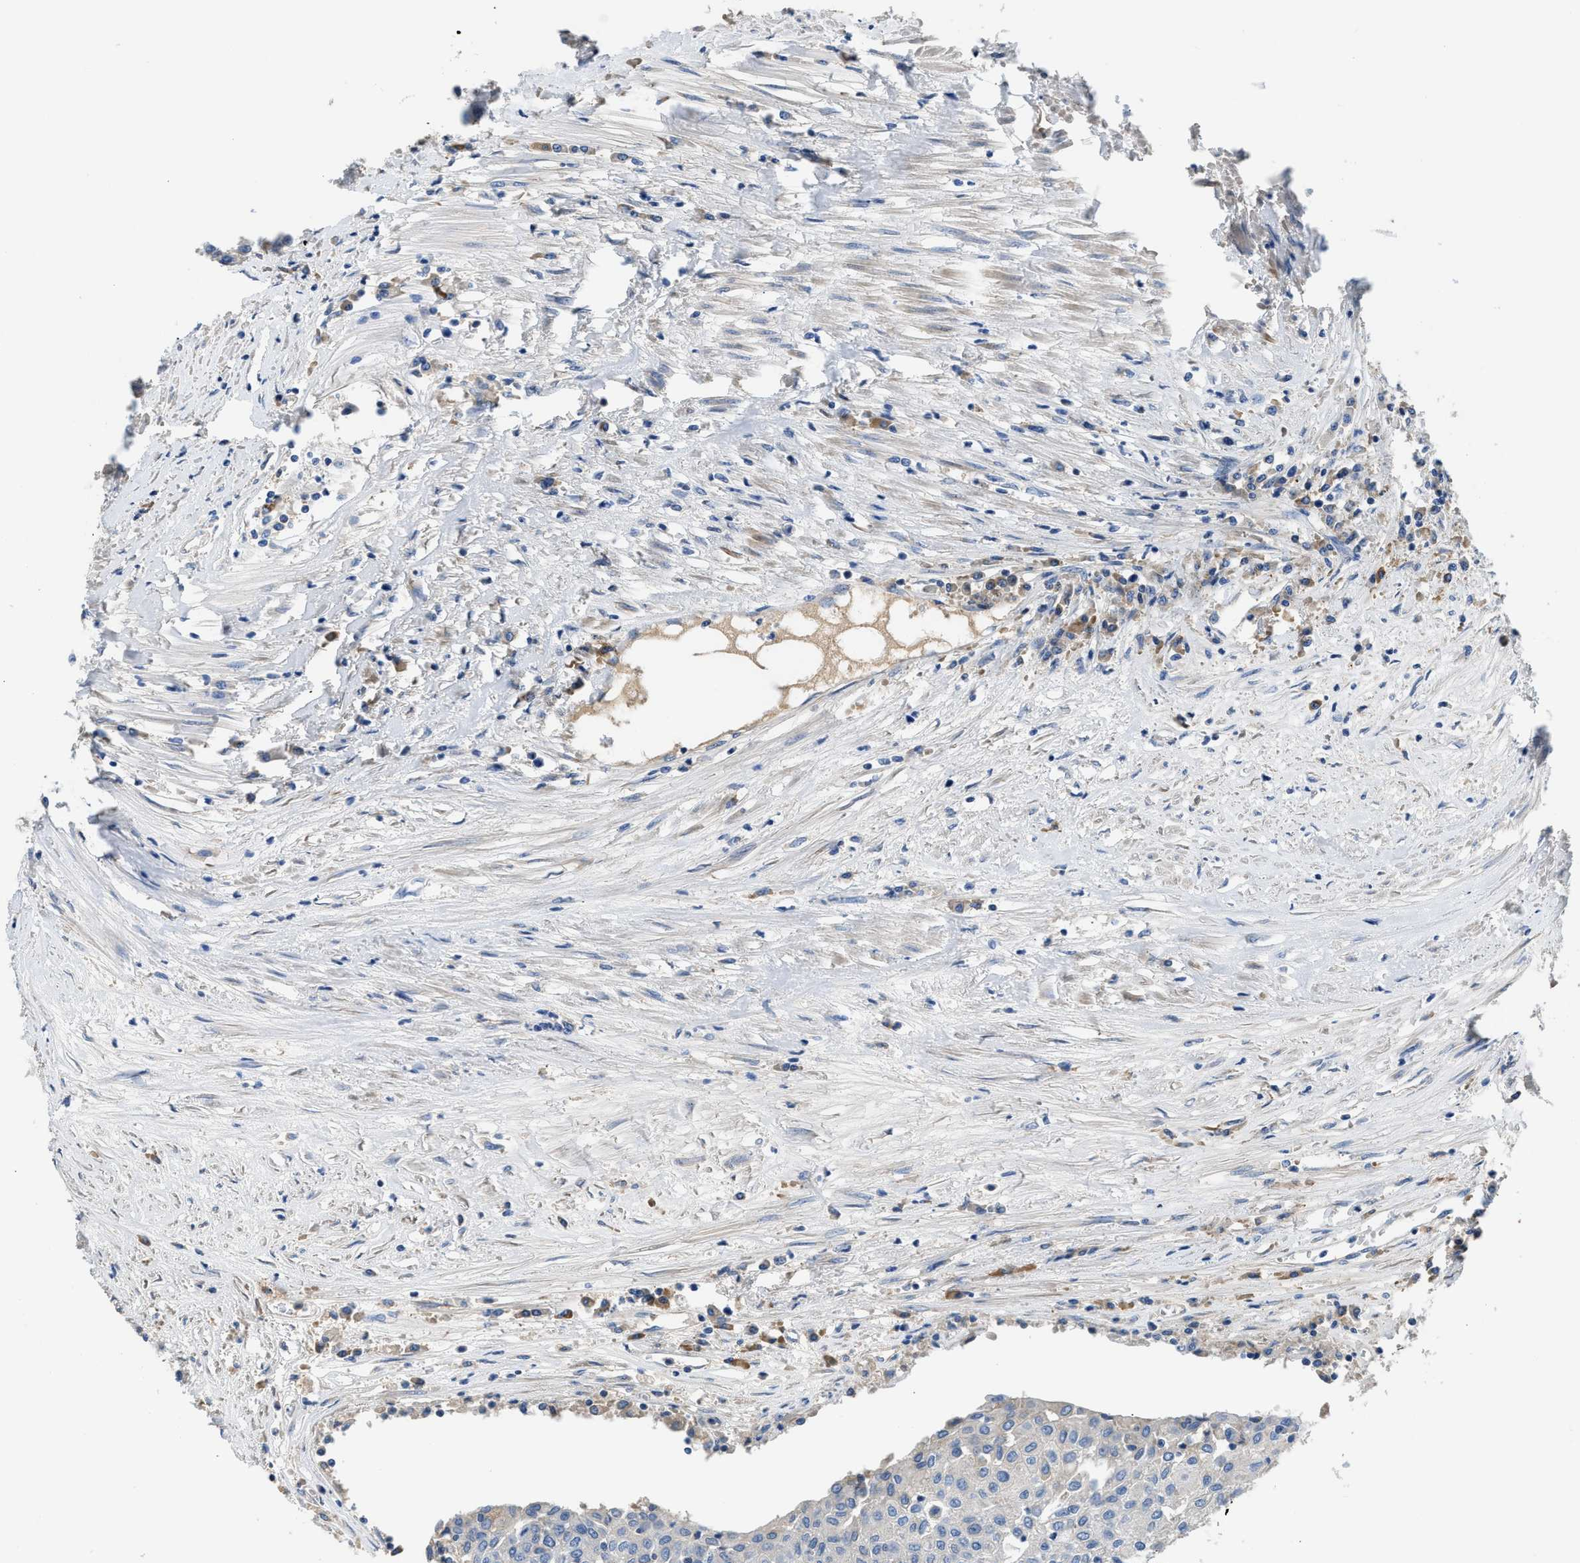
{"staining": {"intensity": "negative", "quantity": "none", "location": "none"}, "tissue": "urothelial cancer", "cell_type": "Tumor cells", "image_type": "cancer", "snomed": [{"axis": "morphology", "description": "Urothelial carcinoma, High grade"}, {"axis": "topography", "description": "Urinary bladder"}], "caption": "The immunohistochemistry image has no significant staining in tumor cells of urothelial cancer tissue.", "gene": "C1S", "patient": {"sex": "female", "age": 85}}